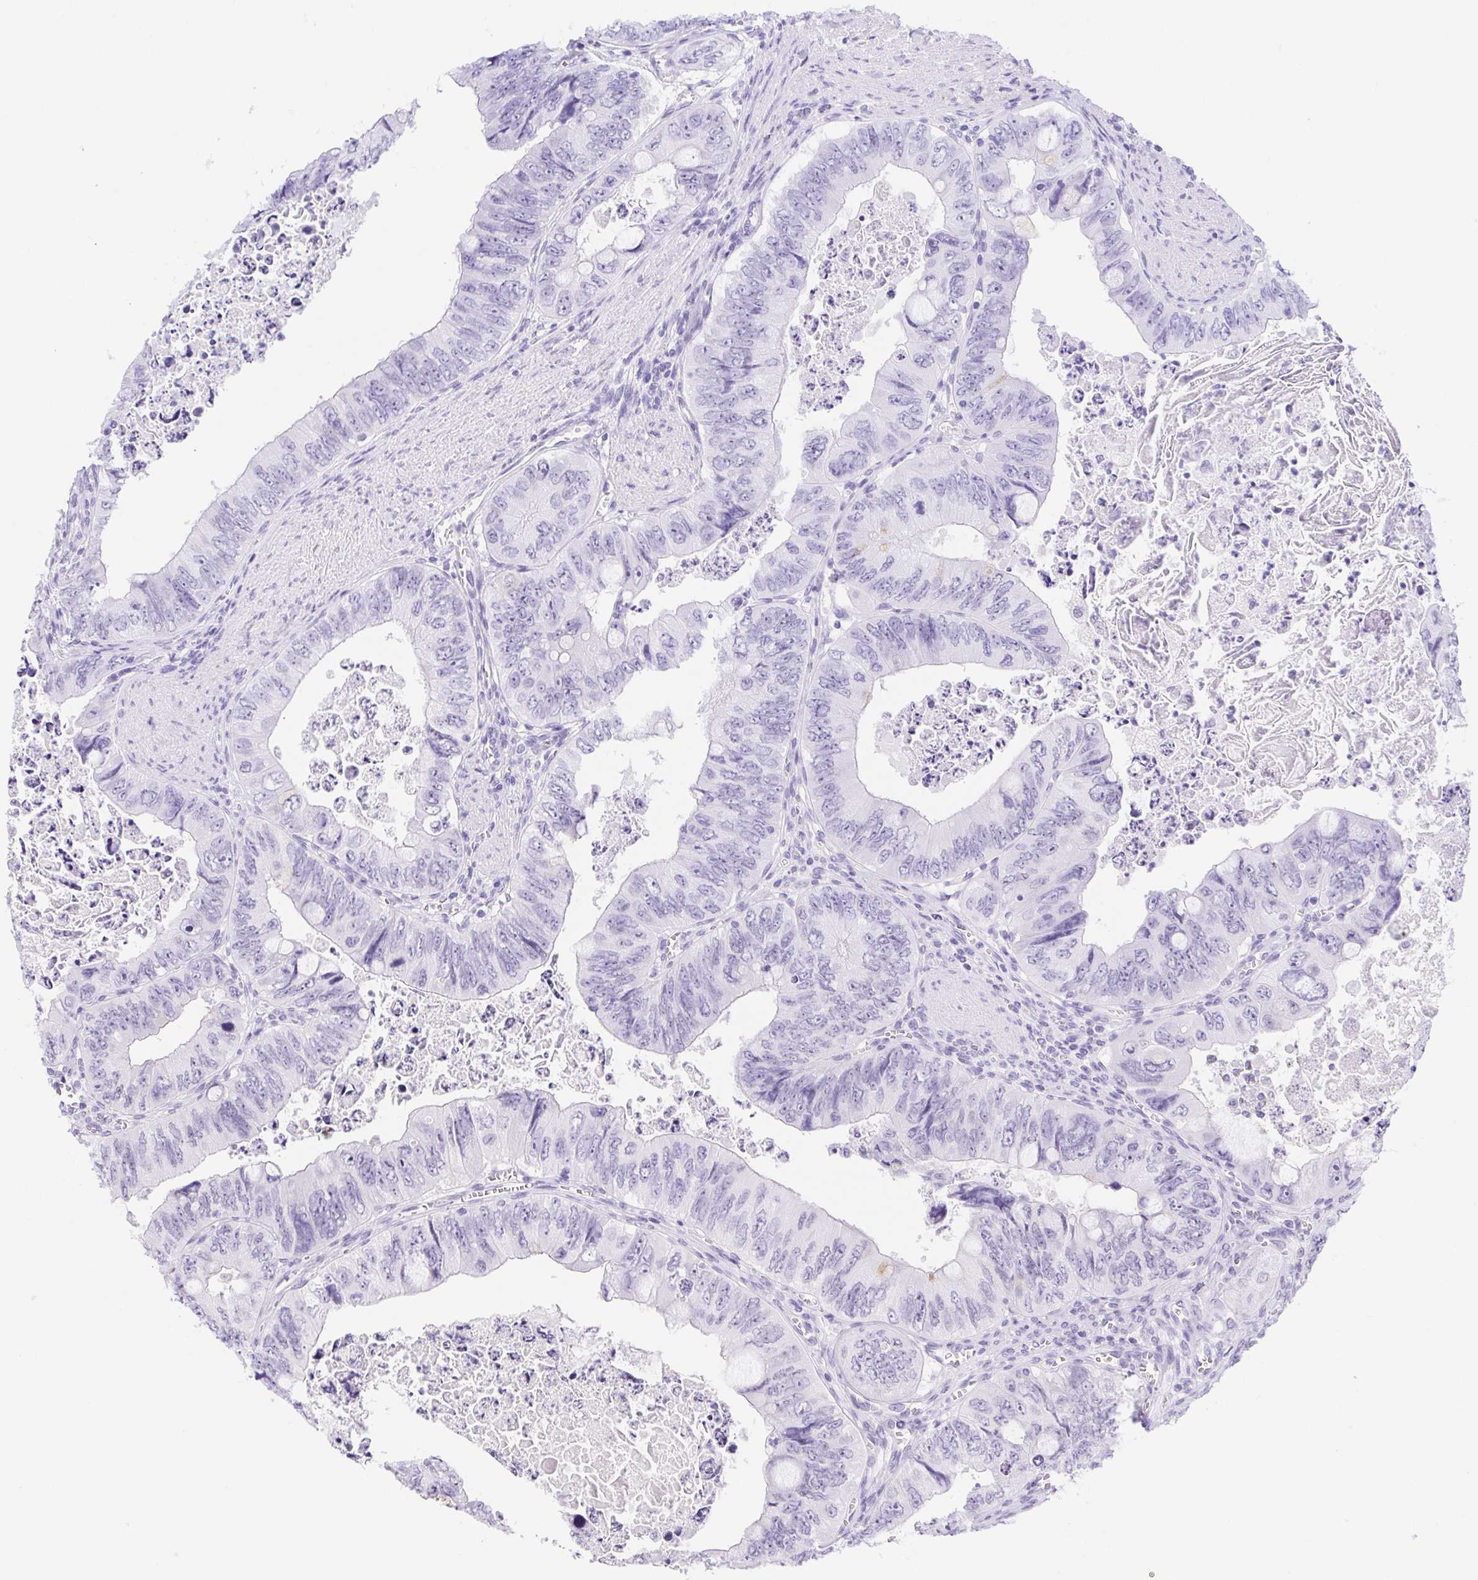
{"staining": {"intensity": "negative", "quantity": "none", "location": "none"}, "tissue": "colorectal cancer", "cell_type": "Tumor cells", "image_type": "cancer", "snomed": [{"axis": "morphology", "description": "Adenocarcinoma, NOS"}, {"axis": "topography", "description": "Colon"}], "caption": "Adenocarcinoma (colorectal) was stained to show a protein in brown. There is no significant positivity in tumor cells.", "gene": "CAND1", "patient": {"sex": "female", "age": 84}}